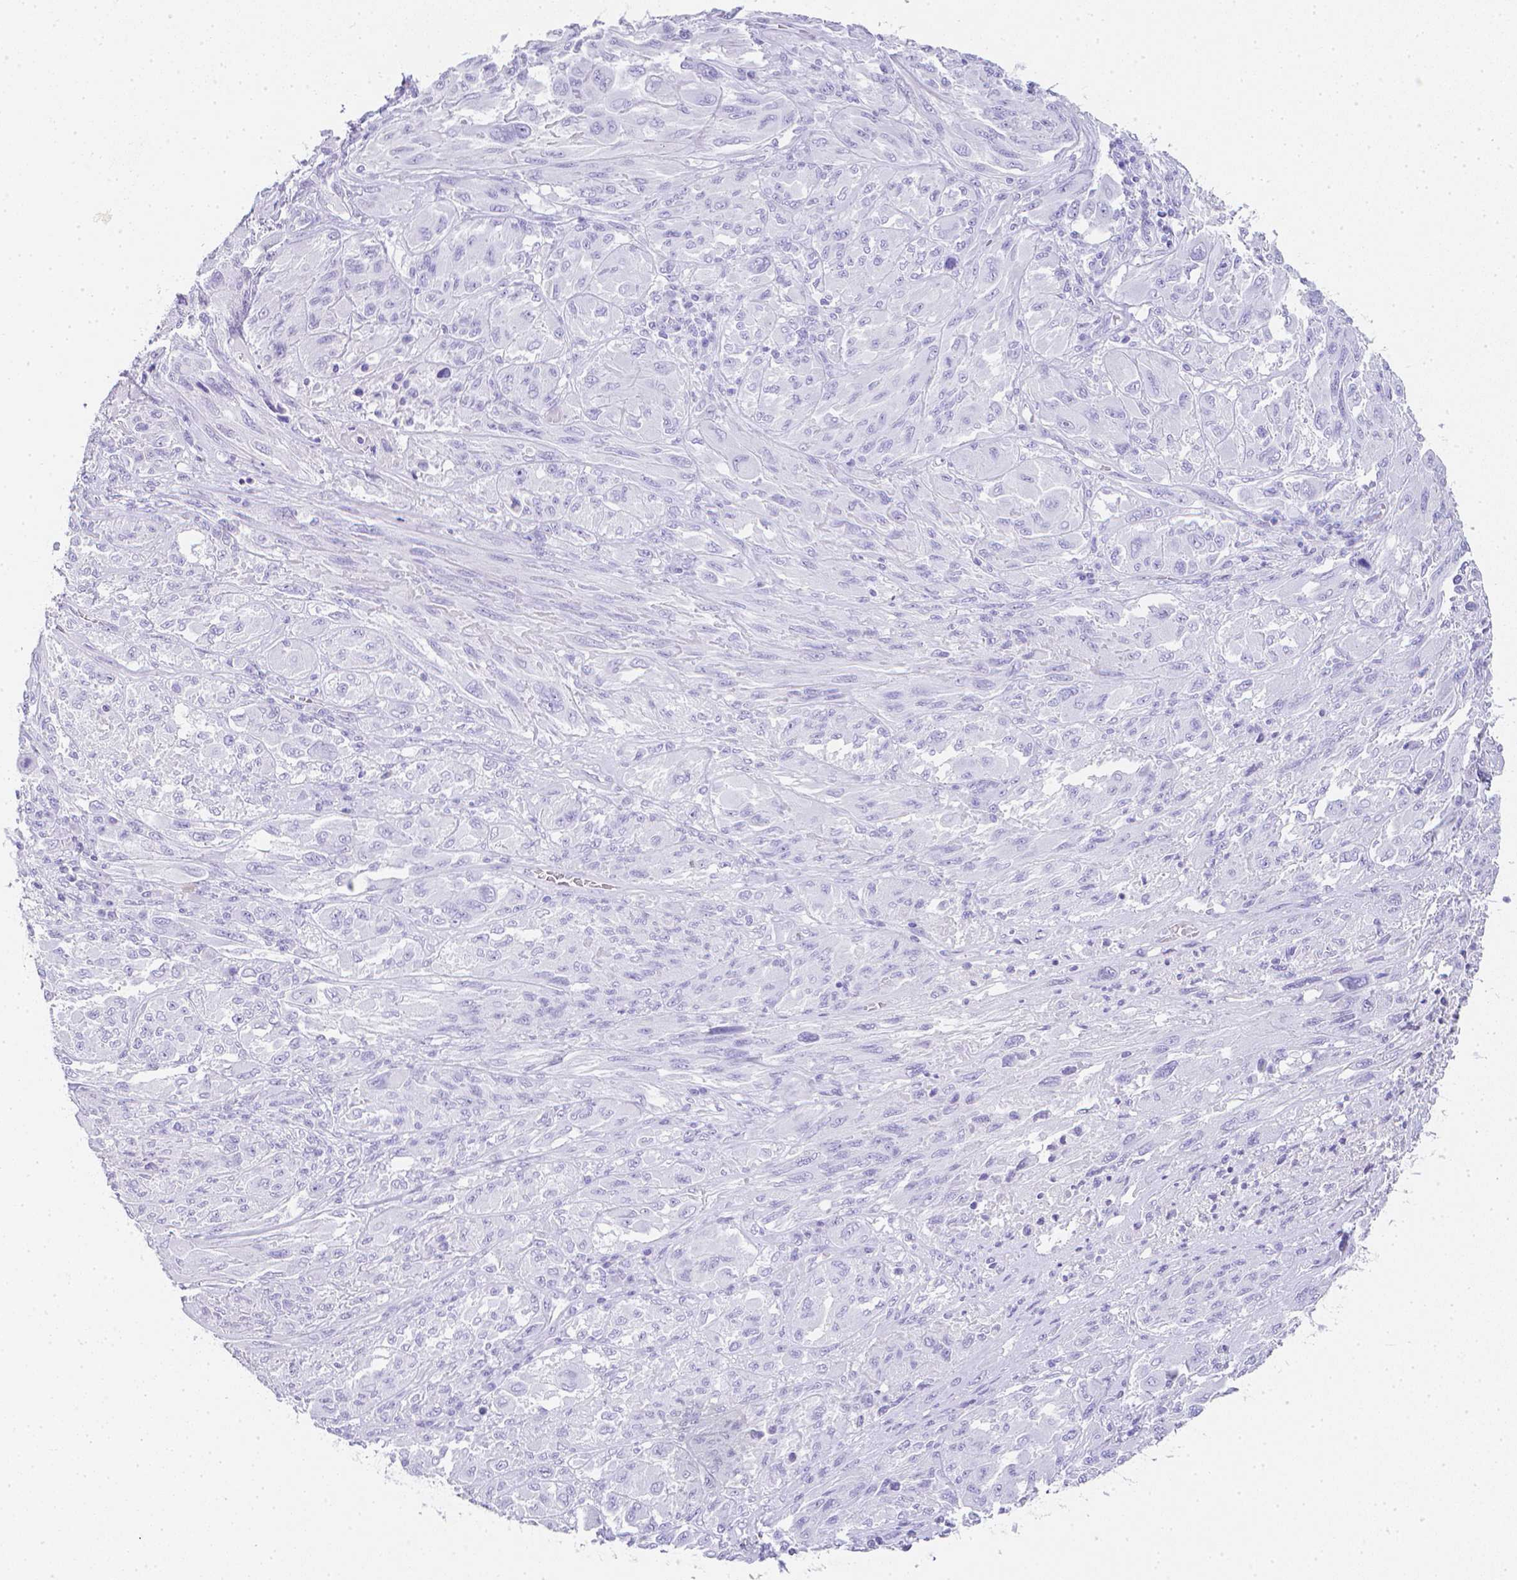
{"staining": {"intensity": "negative", "quantity": "none", "location": "none"}, "tissue": "melanoma", "cell_type": "Tumor cells", "image_type": "cancer", "snomed": [{"axis": "morphology", "description": "Malignant melanoma, NOS"}, {"axis": "topography", "description": "Skin"}], "caption": "This is an immunohistochemistry (IHC) micrograph of human malignant melanoma. There is no expression in tumor cells.", "gene": "LGALS4", "patient": {"sex": "female", "age": 91}}